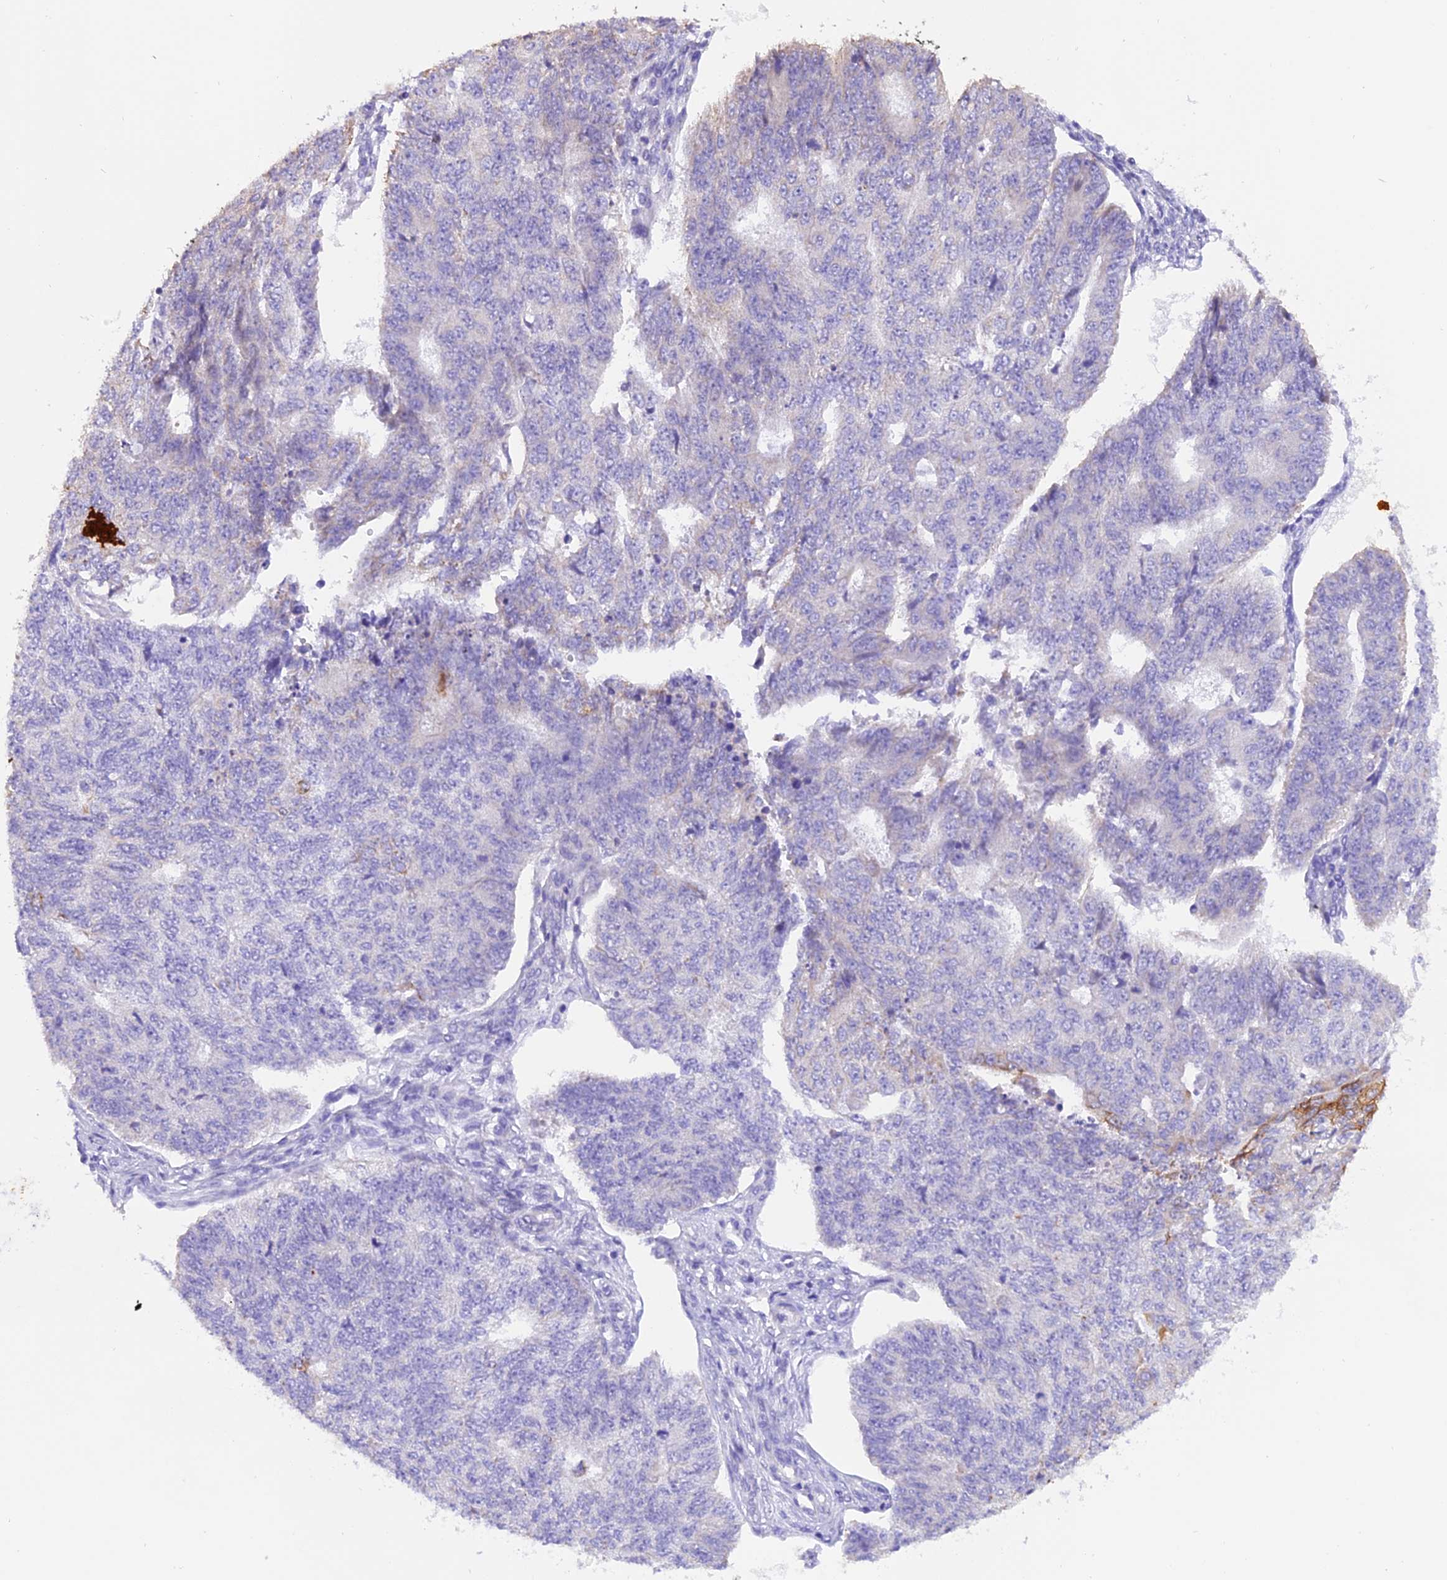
{"staining": {"intensity": "negative", "quantity": "none", "location": "none"}, "tissue": "endometrial cancer", "cell_type": "Tumor cells", "image_type": "cancer", "snomed": [{"axis": "morphology", "description": "Adenocarcinoma, NOS"}, {"axis": "topography", "description": "Endometrium"}], "caption": "Immunohistochemistry (IHC) image of human adenocarcinoma (endometrial) stained for a protein (brown), which shows no expression in tumor cells.", "gene": "PKIA", "patient": {"sex": "female", "age": 32}}